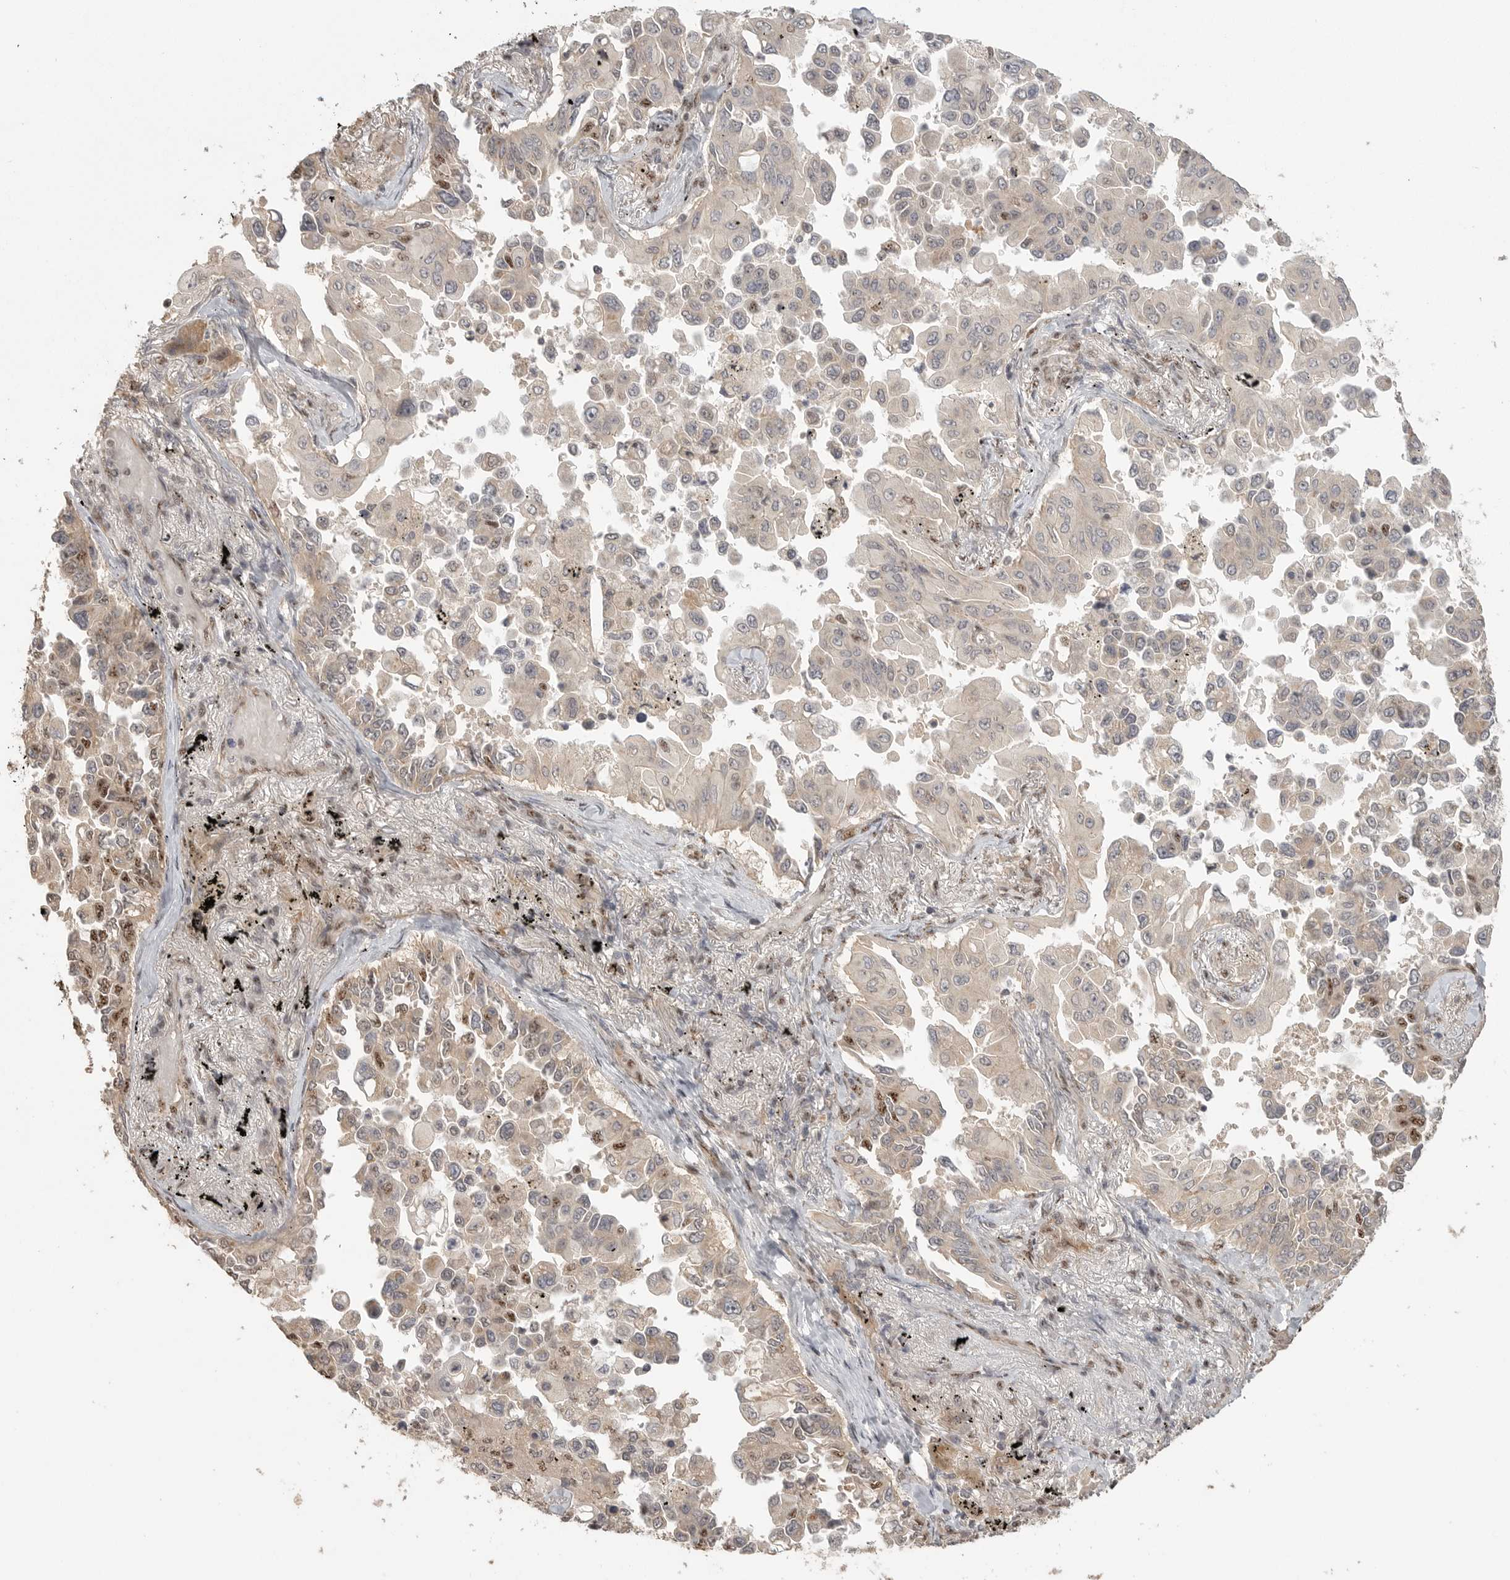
{"staining": {"intensity": "moderate", "quantity": "<25%", "location": "nuclear"}, "tissue": "lung cancer", "cell_type": "Tumor cells", "image_type": "cancer", "snomed": [{"axis": "morphology", "description": "Adenocarcinoma, NOS"}, {"axis": "topography", "description": "Lung"}], "caption": "Immunohistochemistry (IHC) of lung cancer (adenocarcinoma) reveals low levels of moderate nuclear positivity in about <25% of tumor cells.", "gene": "POMP", "patient": {"sex": "female", "age": 67}}